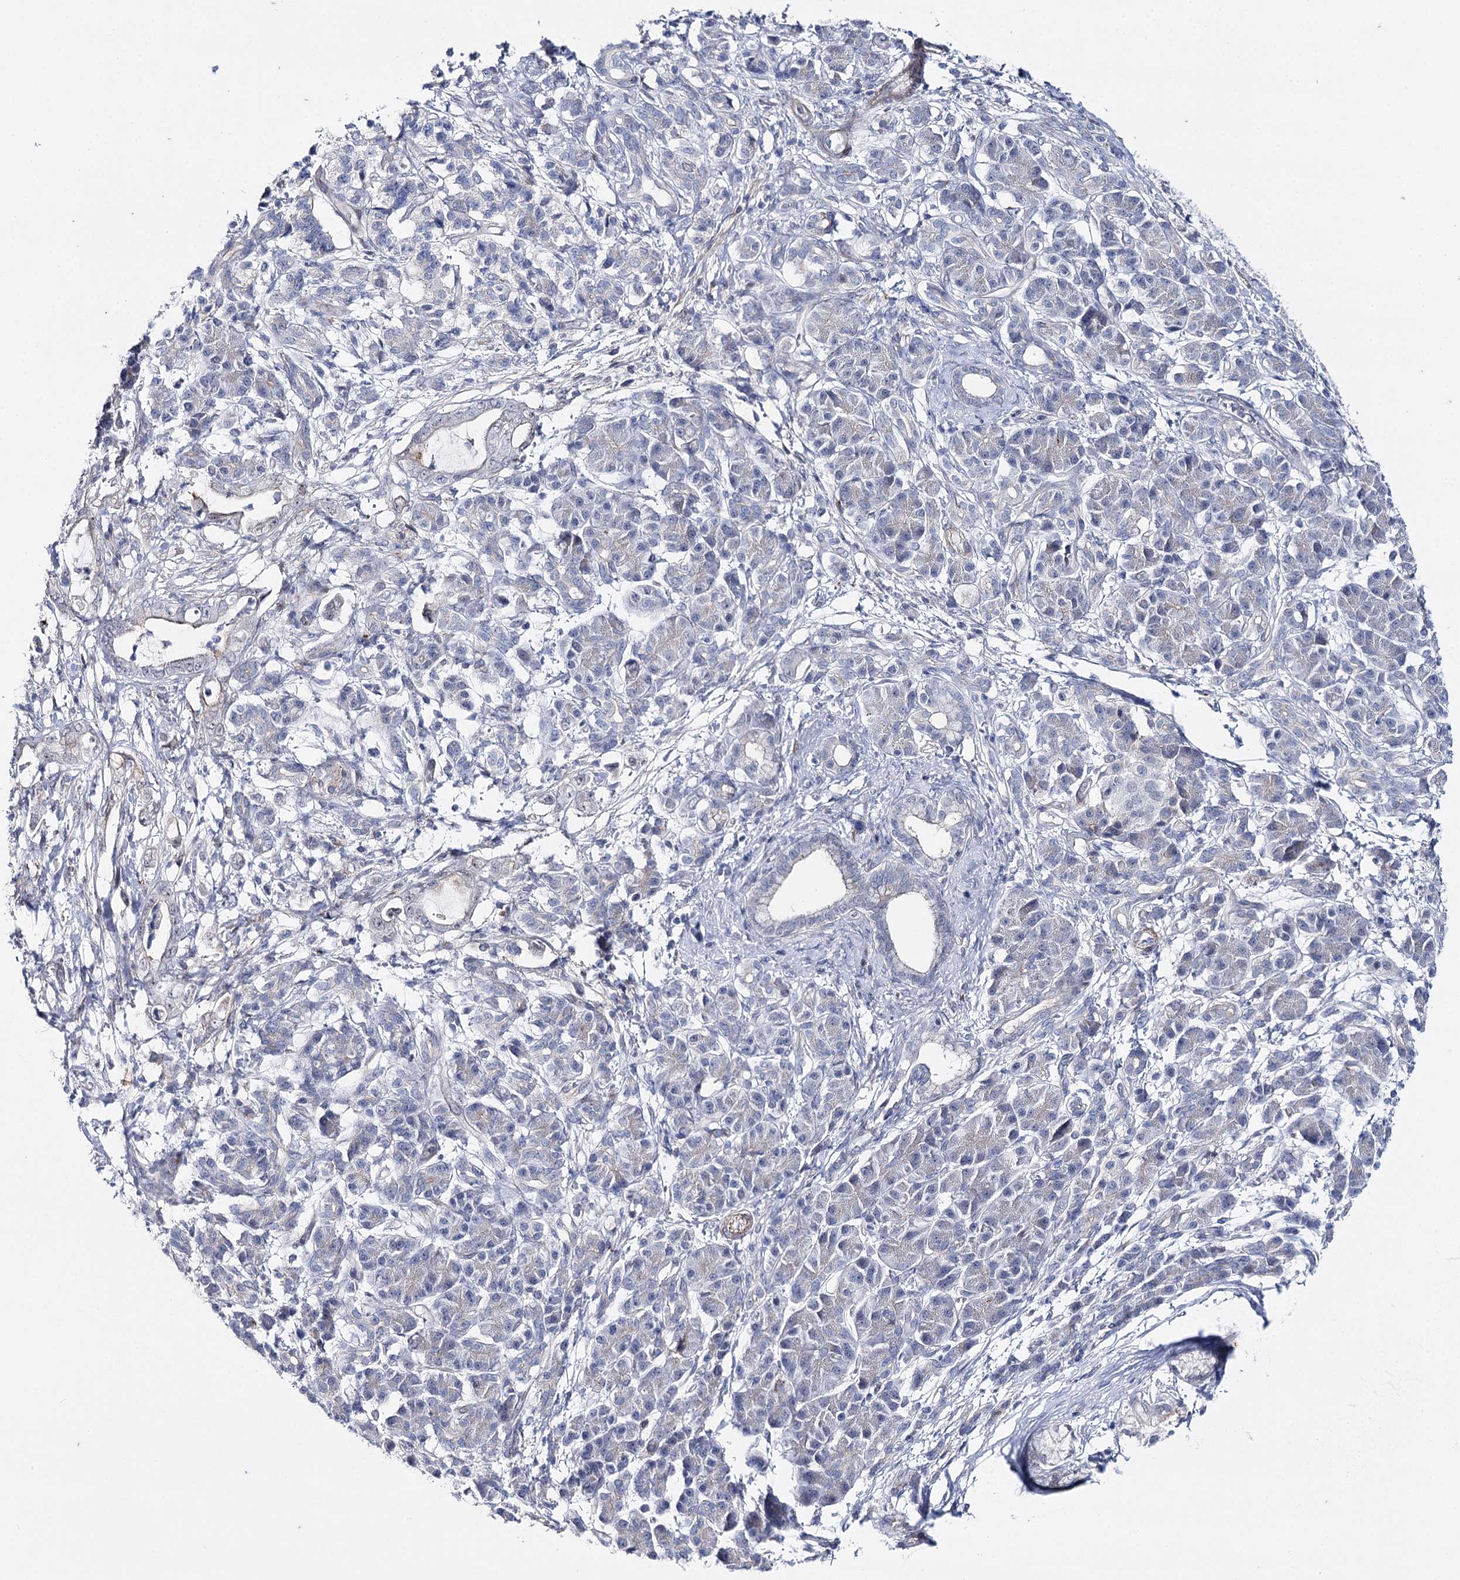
{"staining": {"intensity": "negative", "quantity": "none", "location": "none"}, "tissue": "pancreatic cancer", "cell_type": "Tumor cells", "image_type": "cancer", "snomed": [{"axis": "morphology", "description": "Adenocarcinoma, NOS"}, {"axis": "topography", "description": "Pancreas"}], "caption": "DAB immunohistochemical staining of human pancreatic adenocarcinoma shows no significant positivity in tumor cells.", "gene": "AGXT2", "patient": {"sex": "female", "age": 55}}